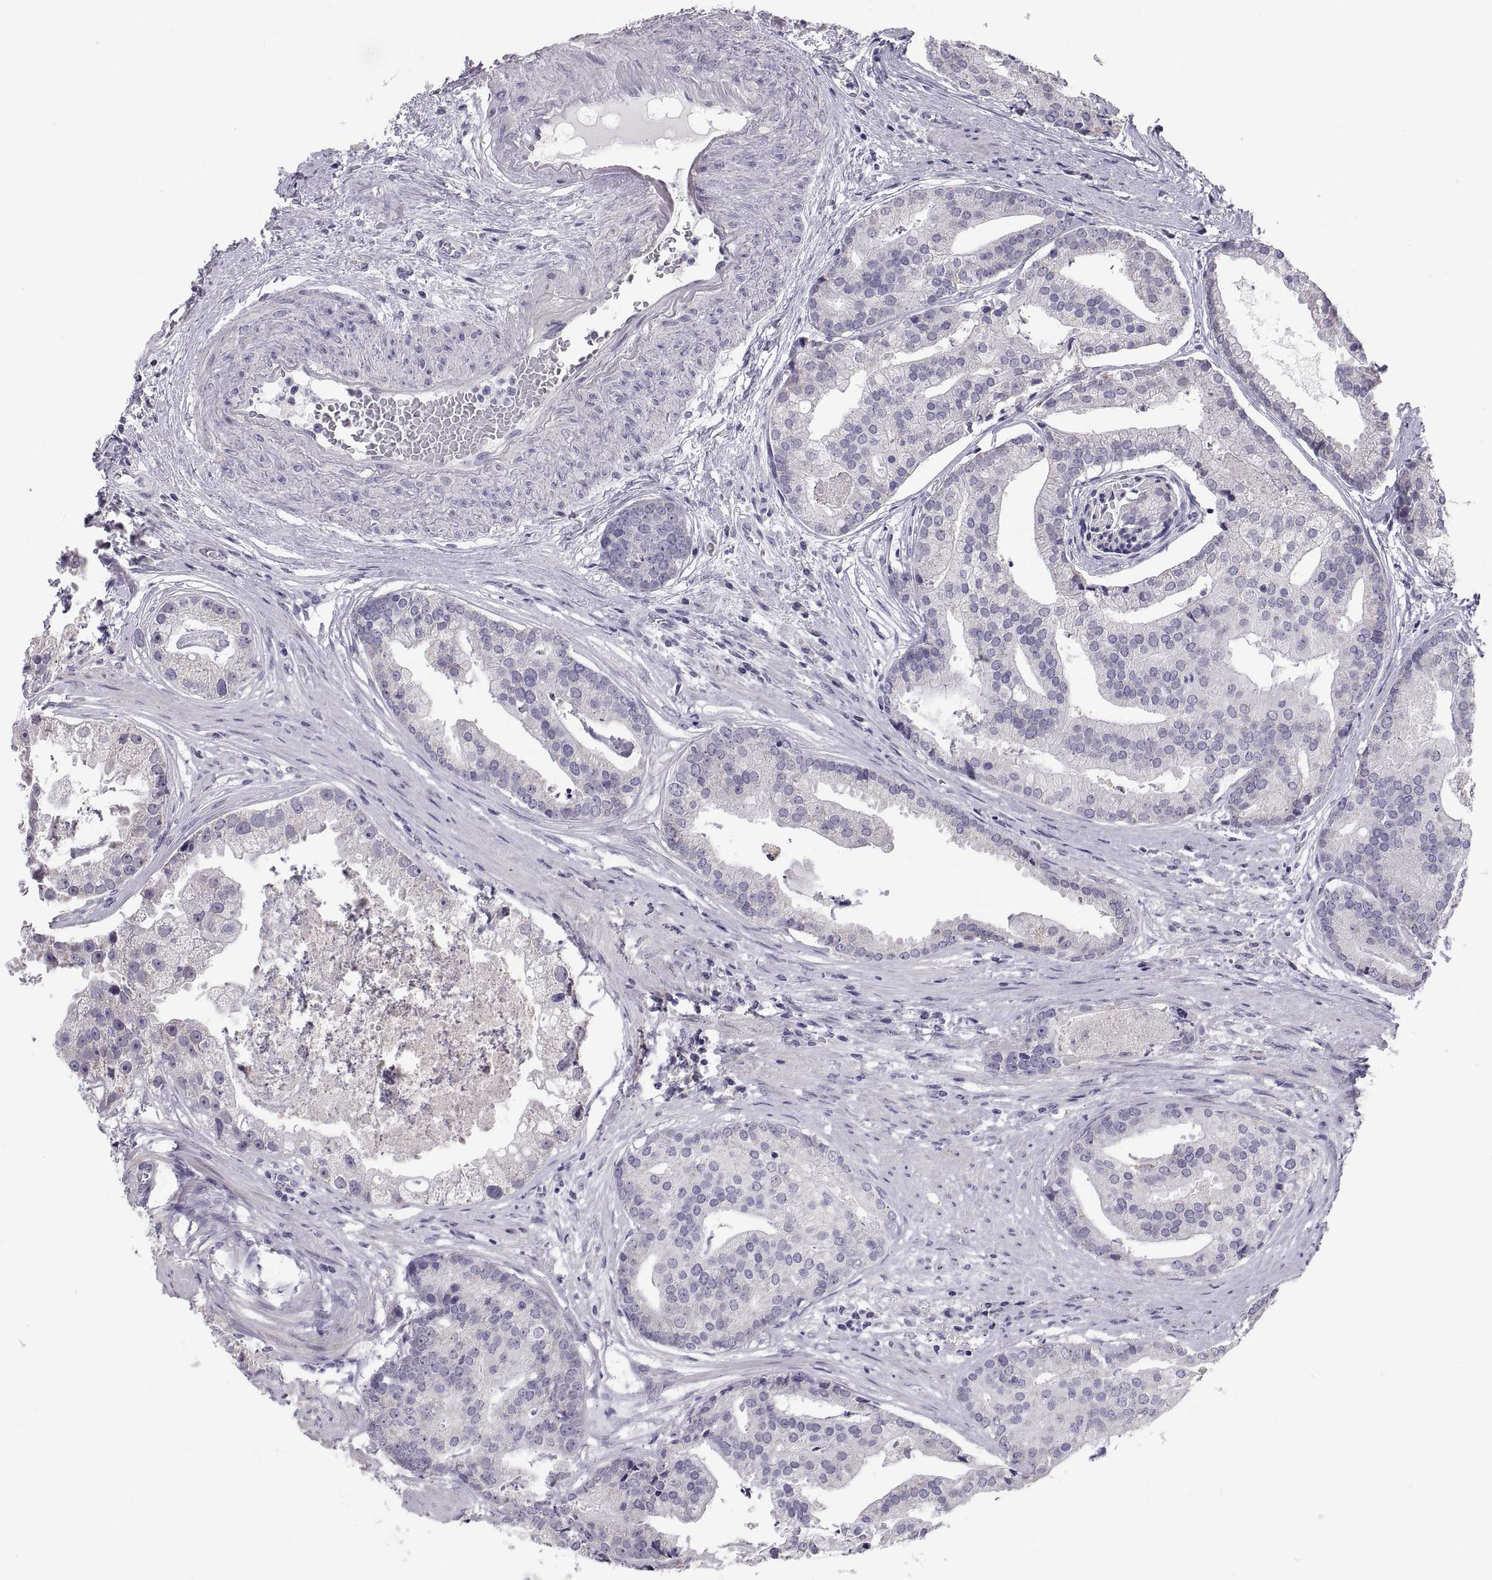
{"staining": {"intensity": "negative", "quantity": "none", "location": "none"}, "tissue": "prostate cancer", "cell_type": "Tumor cells", "image_type": "cancer", "snomed": [{"axis": "morphology", "description": "Adenocarcinoma, NOS"}, {"axis": "topography", "description": "Prostate and seminal vesicle, NOS"}, {"axis": "topography", "description": "Prostate"}], "caption": "An image of human prostate adenocarcinoma is negative for staining in tumor cells. (DAB (3,3'-diaminobenzidine) IHC, high magnification).", "gene": "FAM170A", "patient": {"sex": "male", "age": 44}}